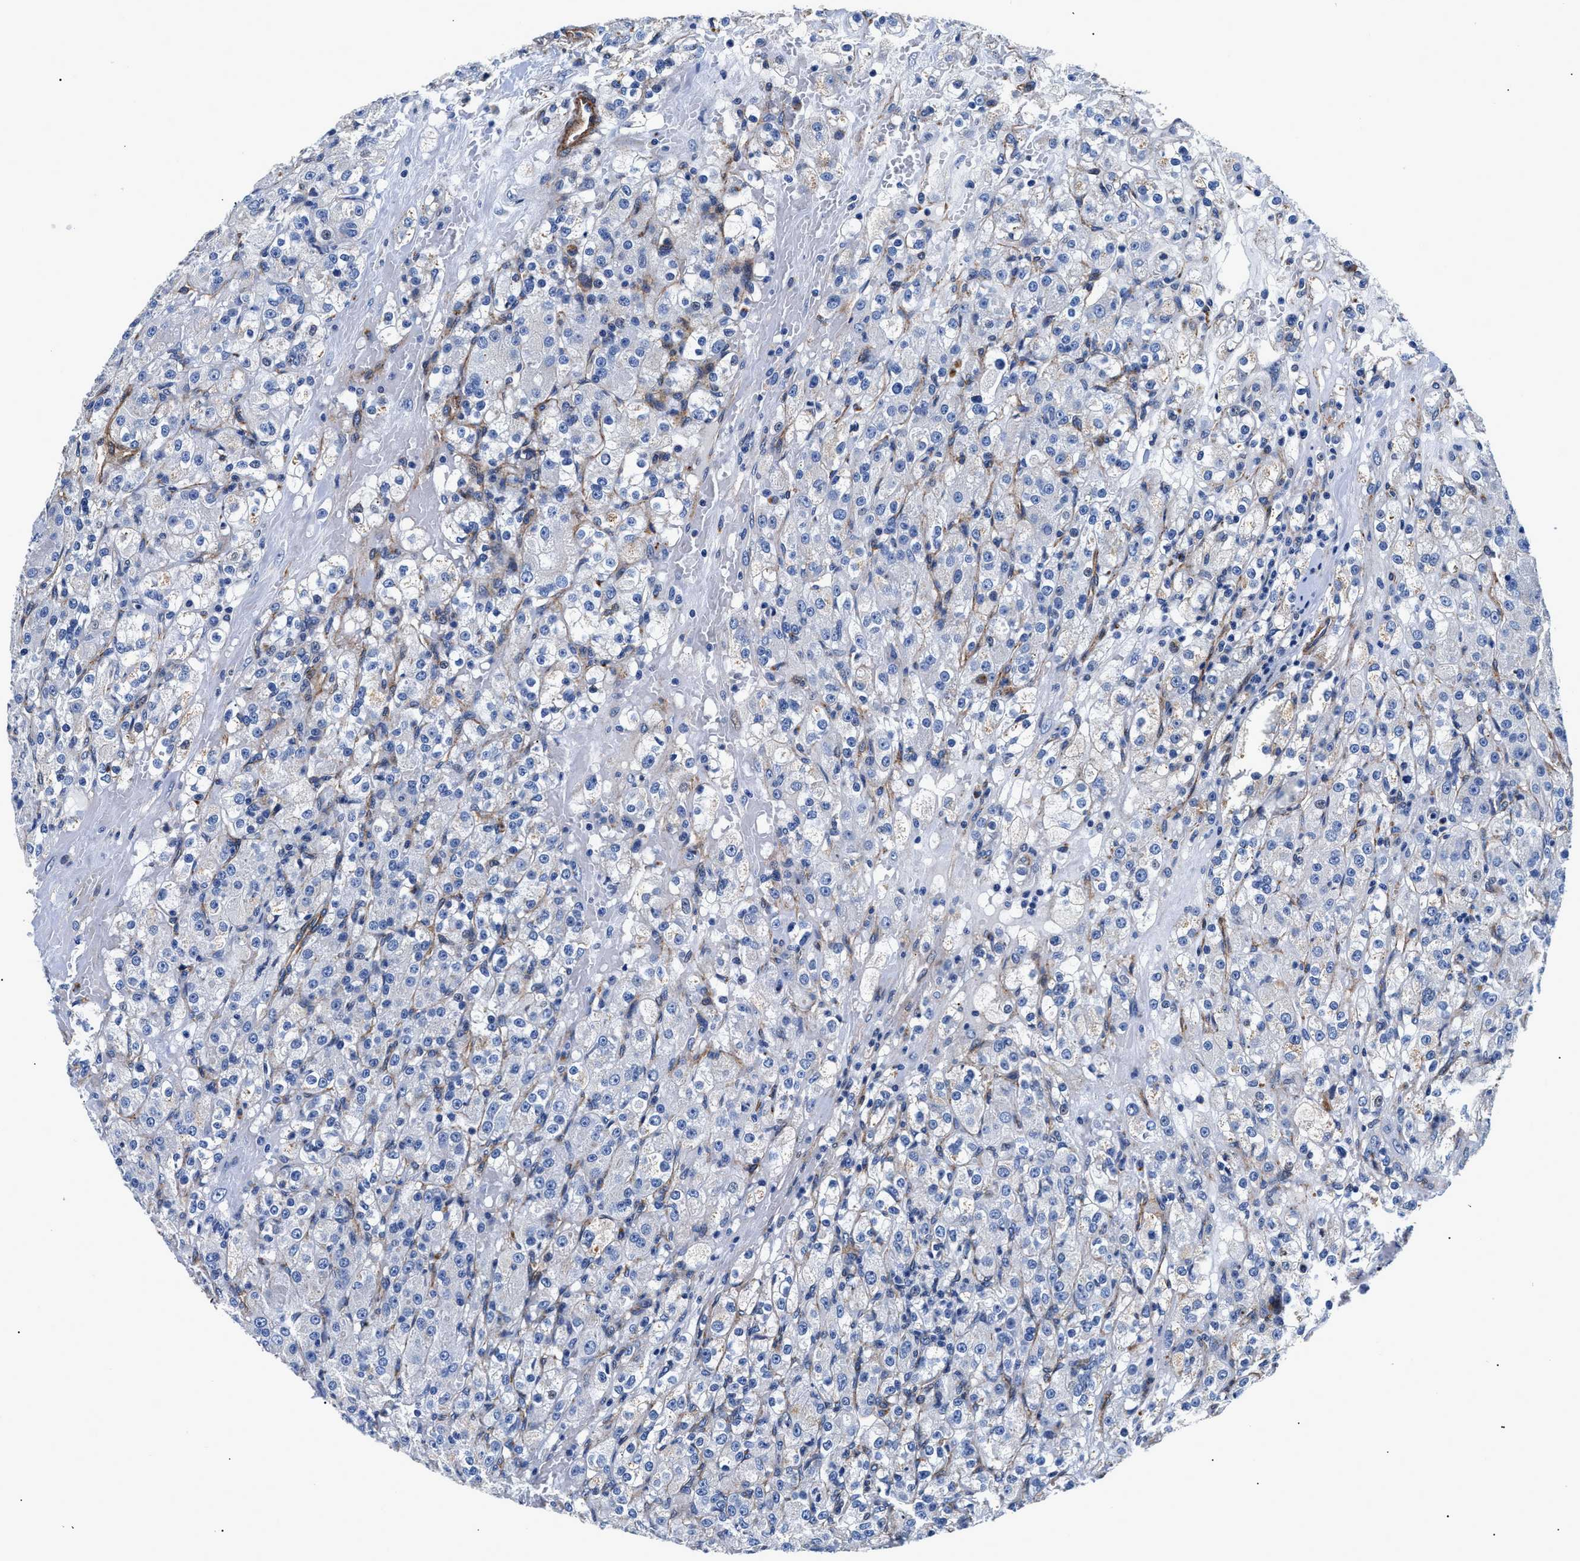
{"staining": {"intensity": "negative", "quantity": "none", "location": "none"}, "tissue": "renal cancer", "cell_type": "Tumor cells", "image_type": "cancer", "snomed": [{"axis": "morphology", "description": "Normal tissue, NOS"}, {"axis": "morphology", "description": "Adenocarcinoma, NOS"}, {"axis": "topography", "description": "Kidney"}], "caption": "Tumor cells are negative for protein expression in human renal cancer. The staining is performed using DAB brown chromogen with nuclei counter-stained in using hematoxylin.", "gene": "DAG1", "patient": {"sex": "male", "age": 61}}